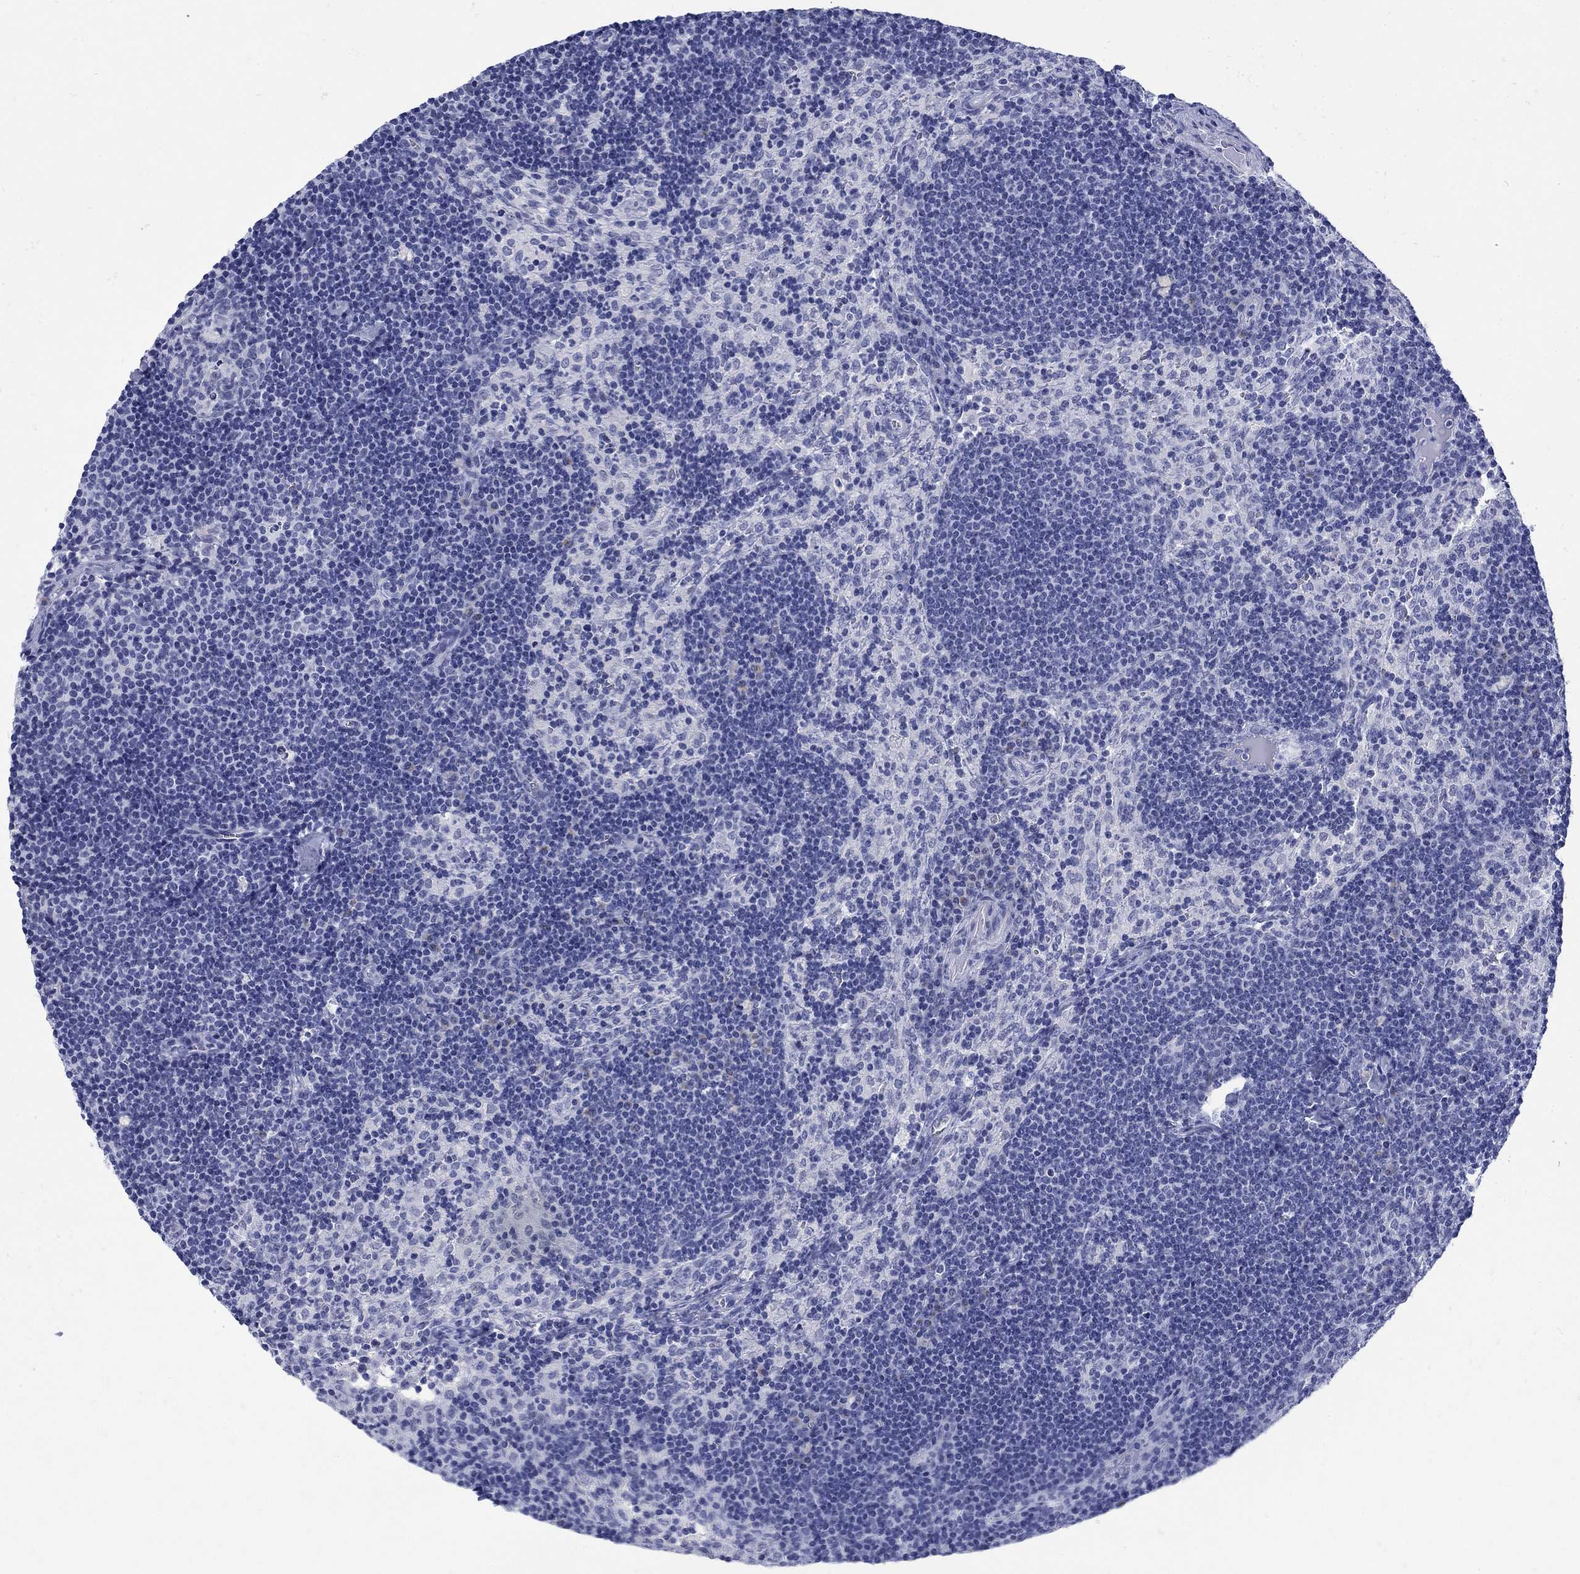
{"staining": {"intensity": "negative", "quantity": "none", "location": "none"}, "tissue": "lymph node", "cell_type": "Germinal center cells", "image_type": "normal", "snomed": [{"axis": "morphology", "description": "Normal tissue, NOS"}, {"axis": "topography", "description": "Lymph node"}], "caption": "This is a micrograph of IHC staining of benign lymph node, which shows no staining in germinal center cells. Nuclei are stained in blue.", "gene": "KRT76", "patient": {"sex": "female", "age": 34}}